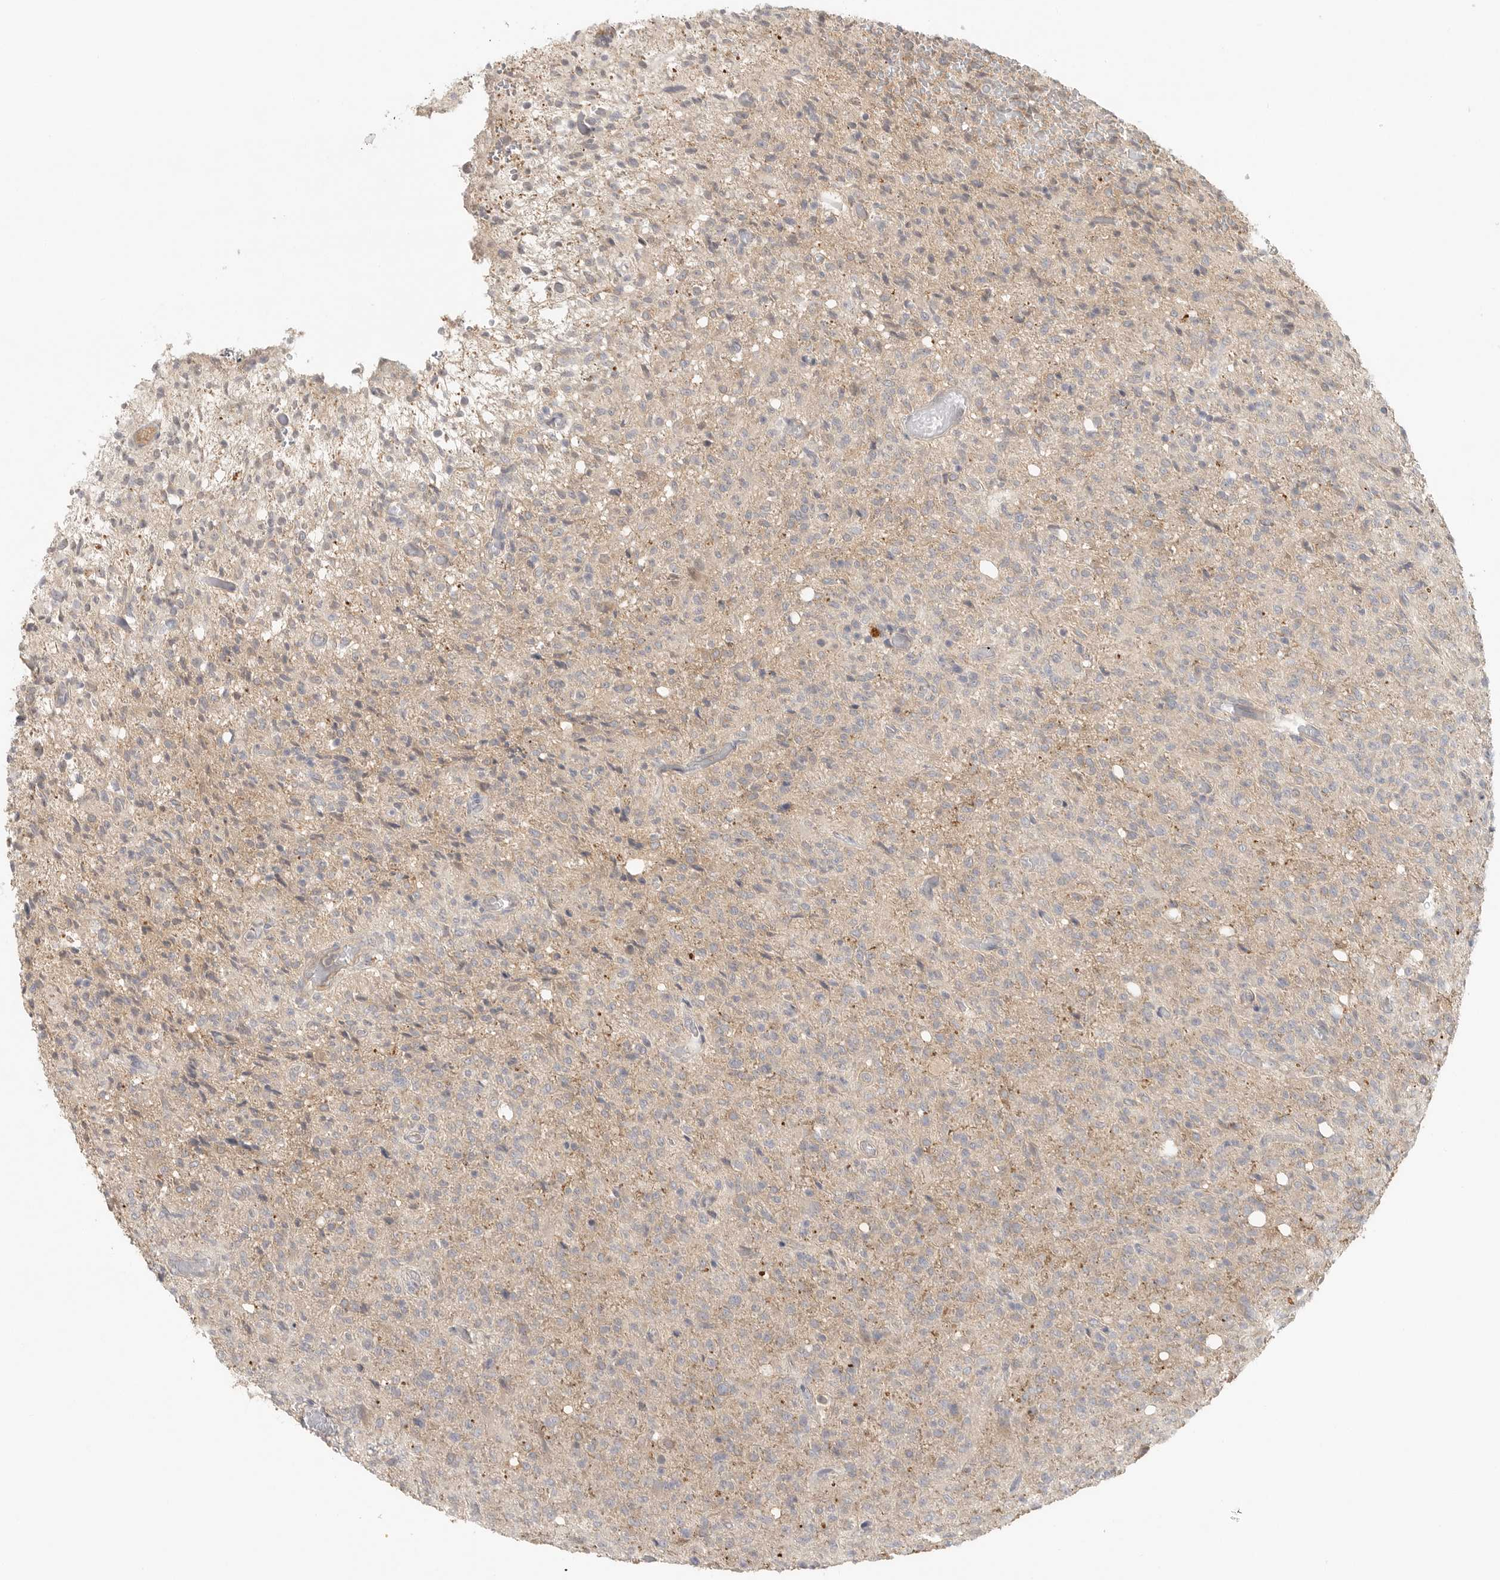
{"staining": {"intensity": "weak", "quantity": "<25%", "location": "cytoplasmic/membranous"}, "tissue": "glioma", "cell_type": "Tumor cells", "image_type": "cancer", "snomed": [{"axis": "morphology", "description": "Glioma, malignant, High grade"}, {"axis": "topography", "description": "Brain"}], "caption": "High power microscopy histopathology image of an immunohistochemistry (IHC) histopathology image of glioma, revealing no significant positivity in tumor cells.", "gene": "HDAC6", "patient": {"sex": "female", "age": 57}}